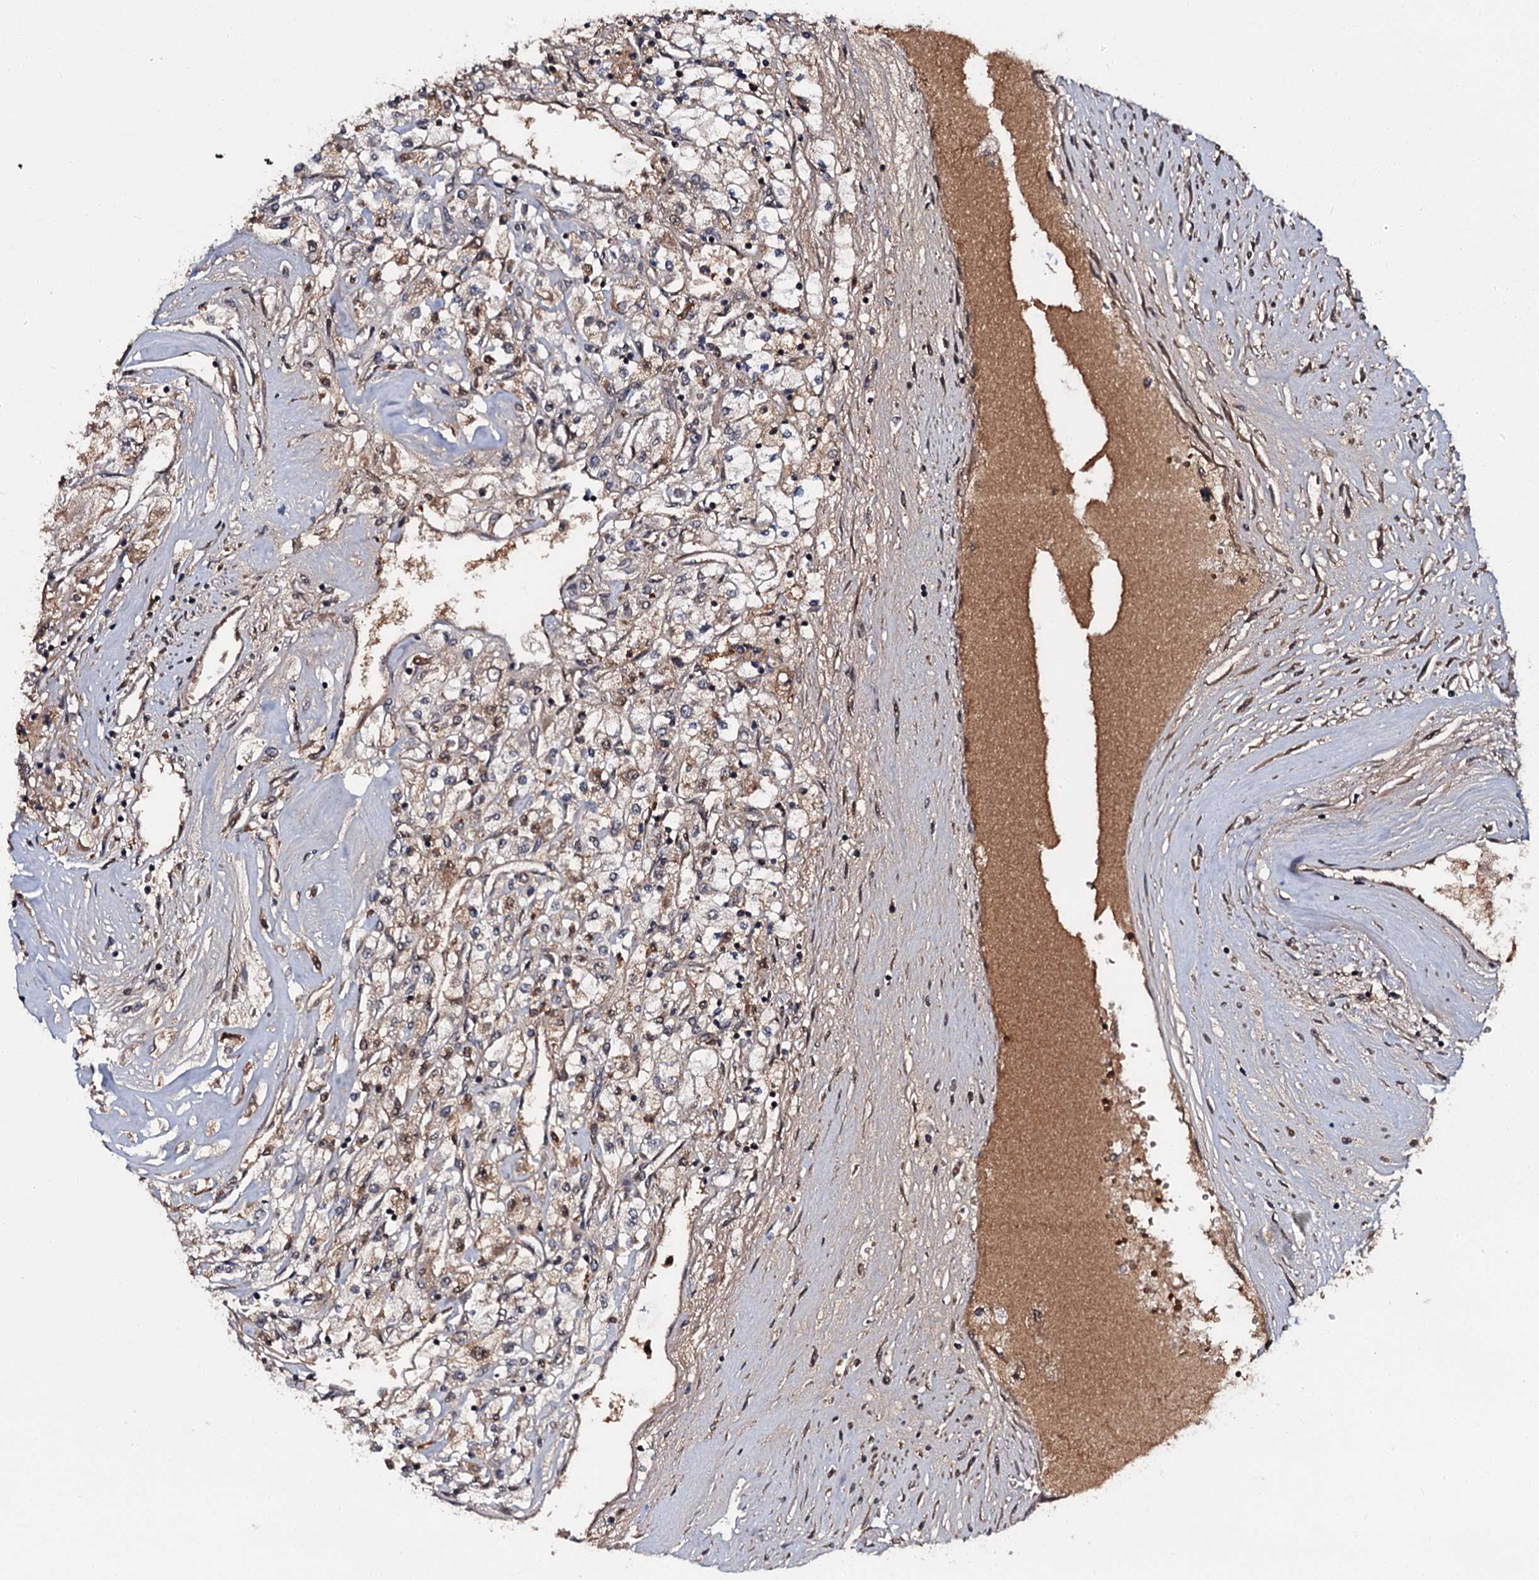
{"staining": {"intensity": "weak", "quantity": "25%-75%", "location": "cytoplasmic/membranous"}, "tissue": "renal cancer", "cell_type": "Tumor cells", "image_type": "cancer", "snomed": [{"axis": "morphology", "description": "Adenocarcinoma, NOS"}, {"axis": "topography", "description": "Kidney"}], "caption": "Adenocarcinoma (renal) stained with DAB IHC shows low levels of weak cytoplasmic/membranous expression in approximately 25%-75% of tumor cells.", "gene": "N4BP1", "patient": {"sex": "male", "age": 80}}